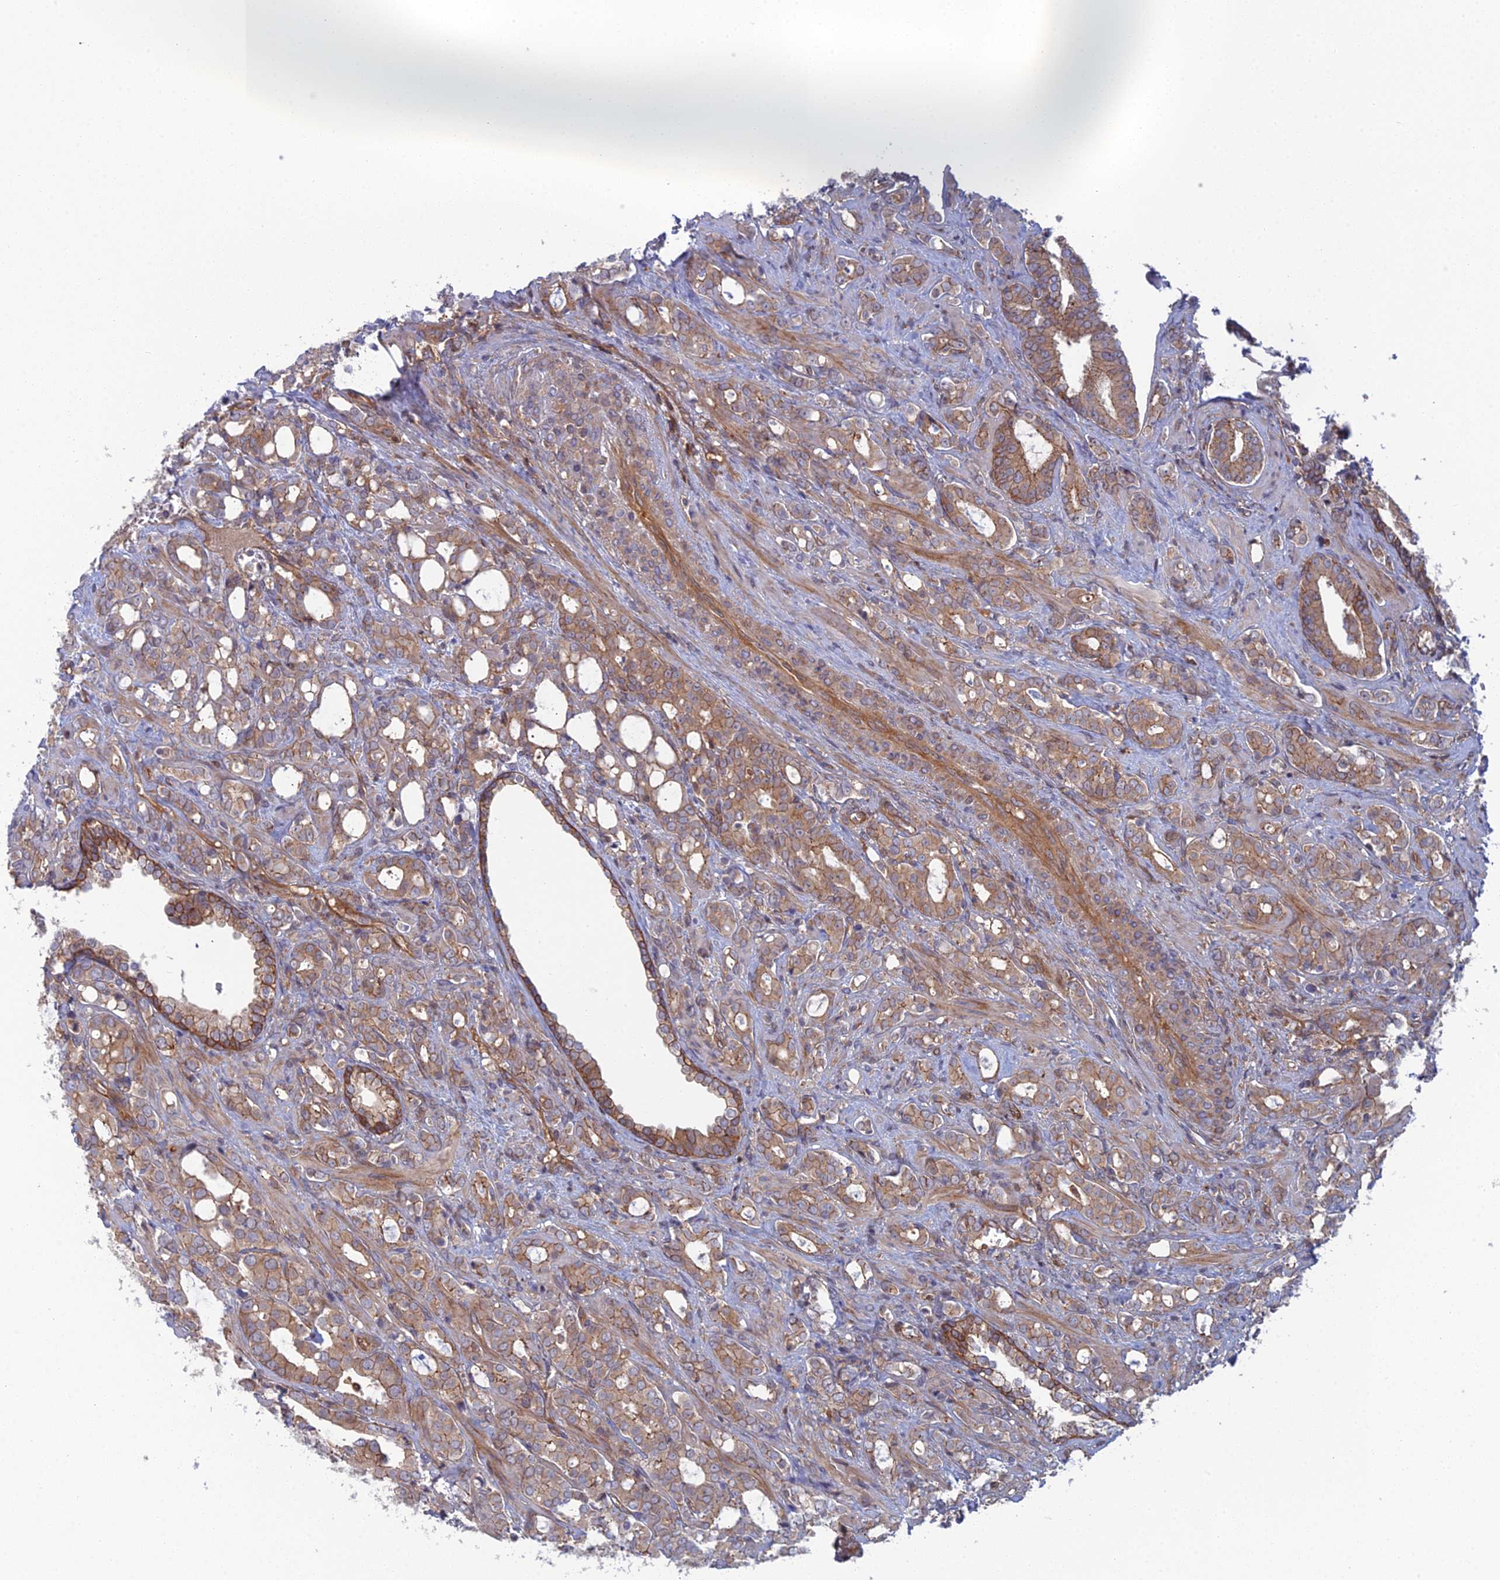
{"staining": {"intensity": "weak", "quantity": ">75%", "location": "cytoplasmic/membranous"}, "tissue": "prostate cancer", "cell_type": "Tumor cells", "image_type": "cancer", "snomed": [{"axis": "morphology", "description": "Adenocarcinoma, High grade"}, {"axis": "topography", "description": "Prostate"}], "caption": "Immunohistochemical staining of high-grade adenocarcinoma (prostate) displays weak cytoplasmic/membranous protein staining in approximately >75% of tumor cells.", "gene": "ABHD1", "patient": {"sex": "male", "age": 72}}